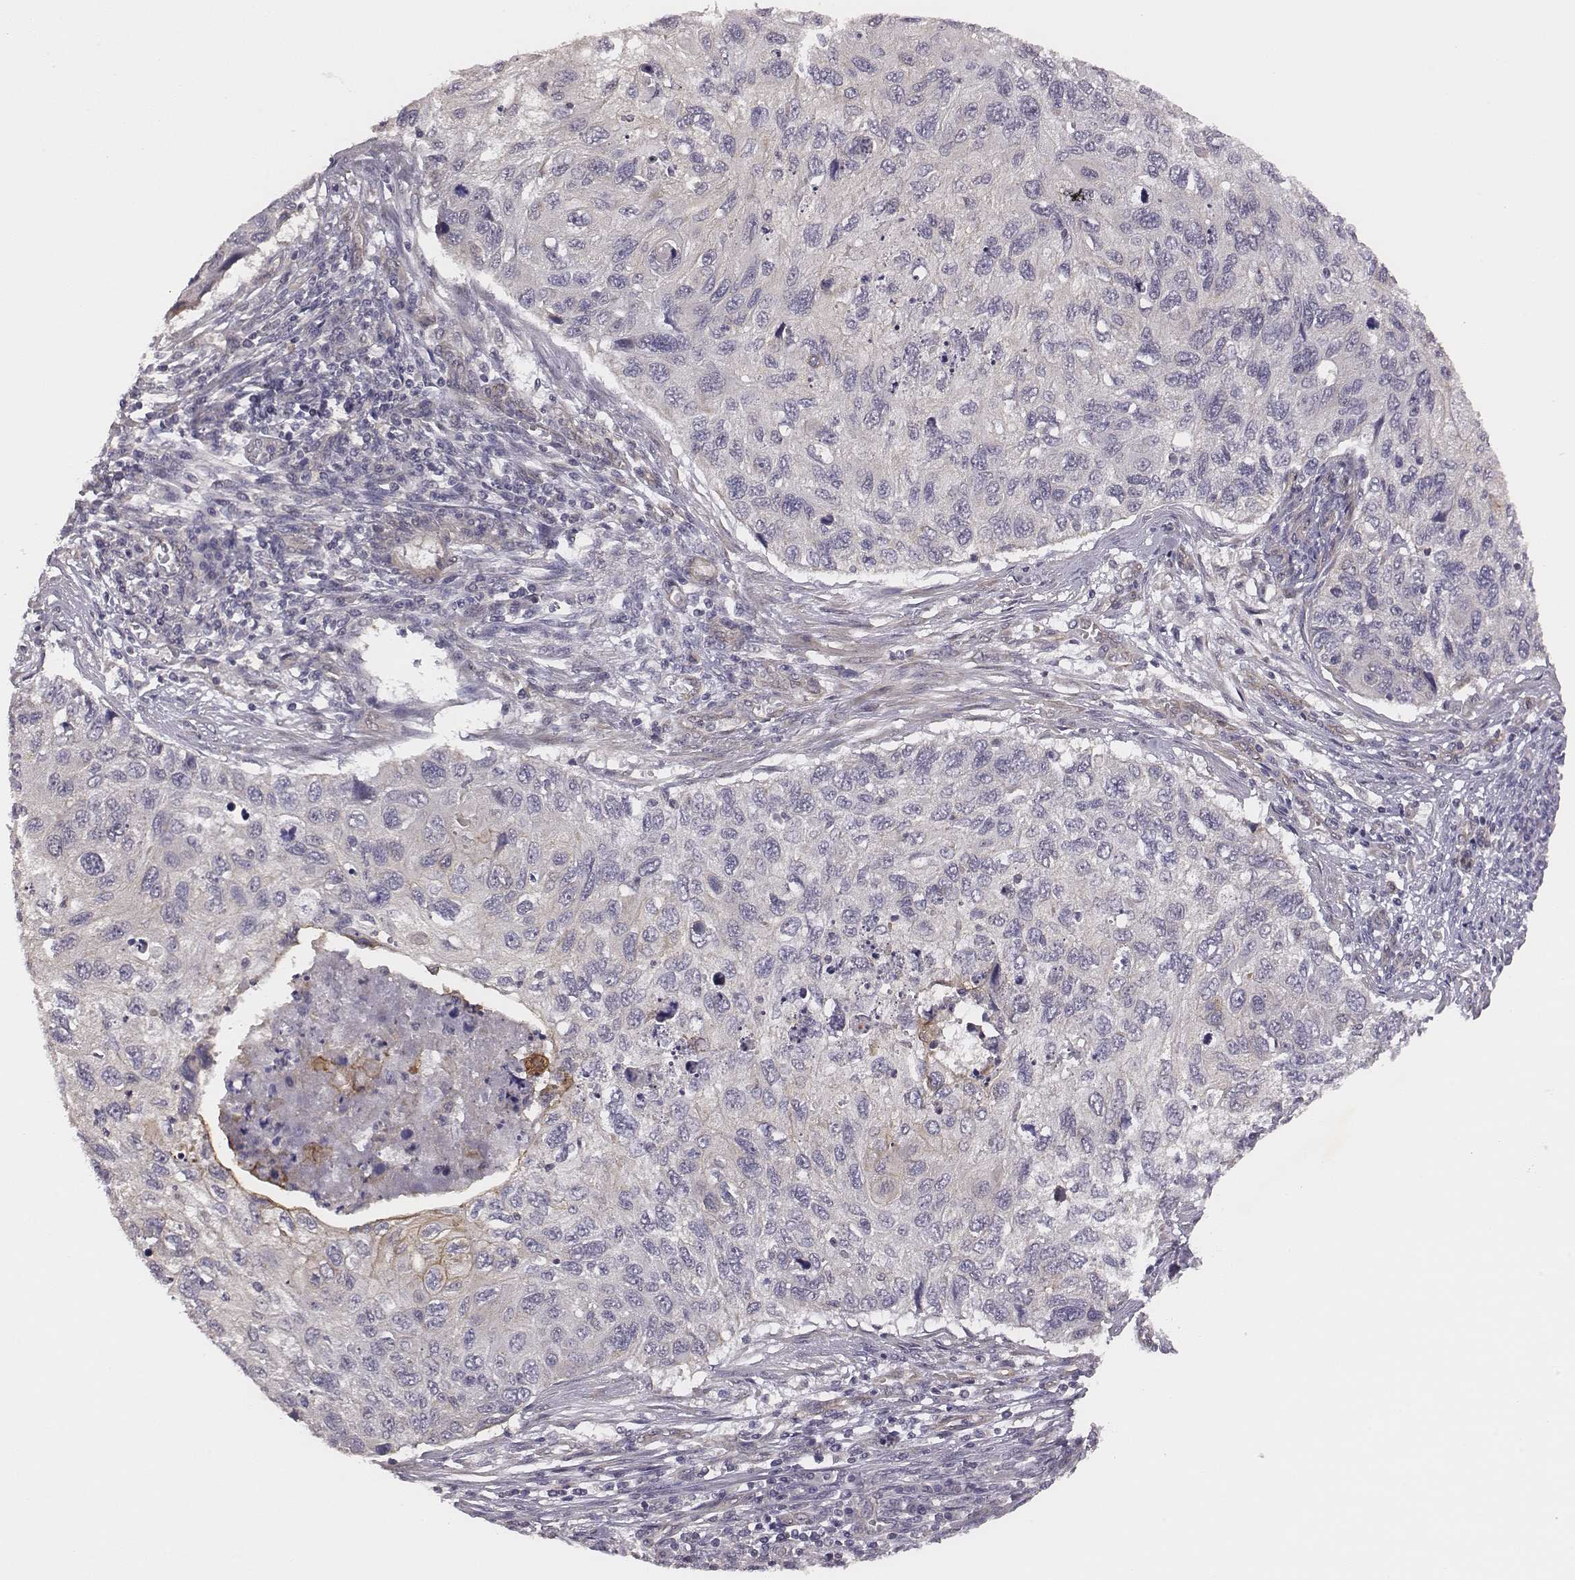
{"staining": {"intensity": "negative", "quantity": "none", "location": "none"}, "tissue": "cervical cancer", "cell_type": "Tumor cells", "image_type": "cancer", "snomed": [{"axis": "morphology", "description": "Squamous cell carcinoma, NOS"}, {"axis": "topography", "description": "Cervix"}], "caption": "An immunohistochemistry (IHC) micrograph of cervical cancer (squamous cell carcinoma) is shown. There is no staining in tumor cells of cervical cancer (squamous cell carcinoma).", "gene": "SCARF1", "patient": {"sex": "female", "age": 70}}